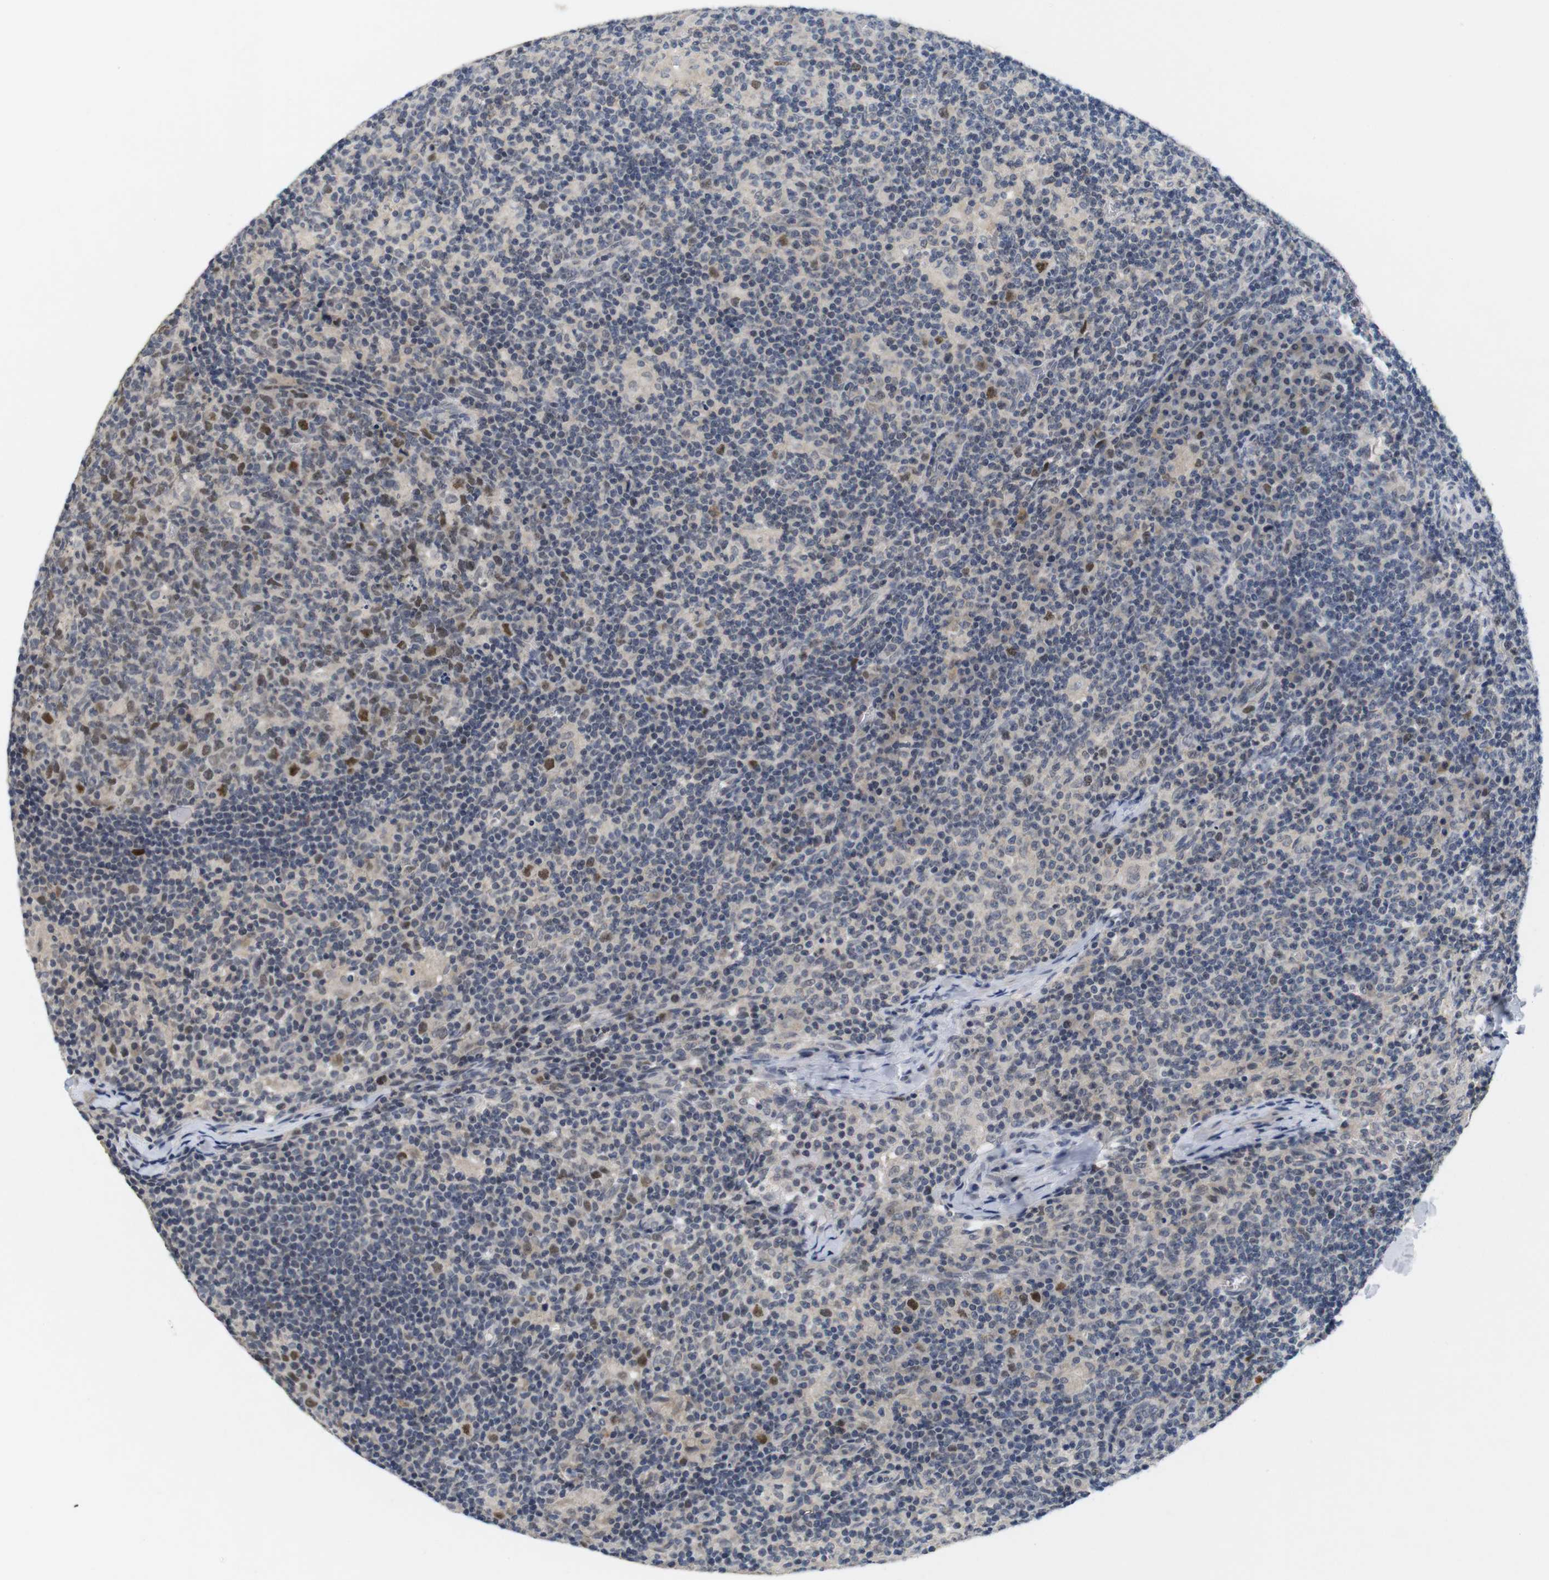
{"staining": {"intensity": "strong", "quantity": "<25%", "location": "nuclear"}, "tissue": "lymph node", "cell_type": "Germinal center cells", "image_type": "normal", "snomed": [{"axis": "morphology", "description": "Normal tissue, NOS"}, {"axis": "morphology", "description": "Inflammation, NOS"}, {"axis": "topography", "description": "Lymph node"}], "caption": "Brown immunohistochemical staining in benign lymph node demonstrates strong nuclear expression in about <25% of germinal center cells. Using DAB (3,3'-diaminobenzidine) (brown) and hematoxylin (blue) stains, captured at high magnification using brightfield microscopy.", "gene": "SKP2", "patient": {"sex": "male", "age": 55}}